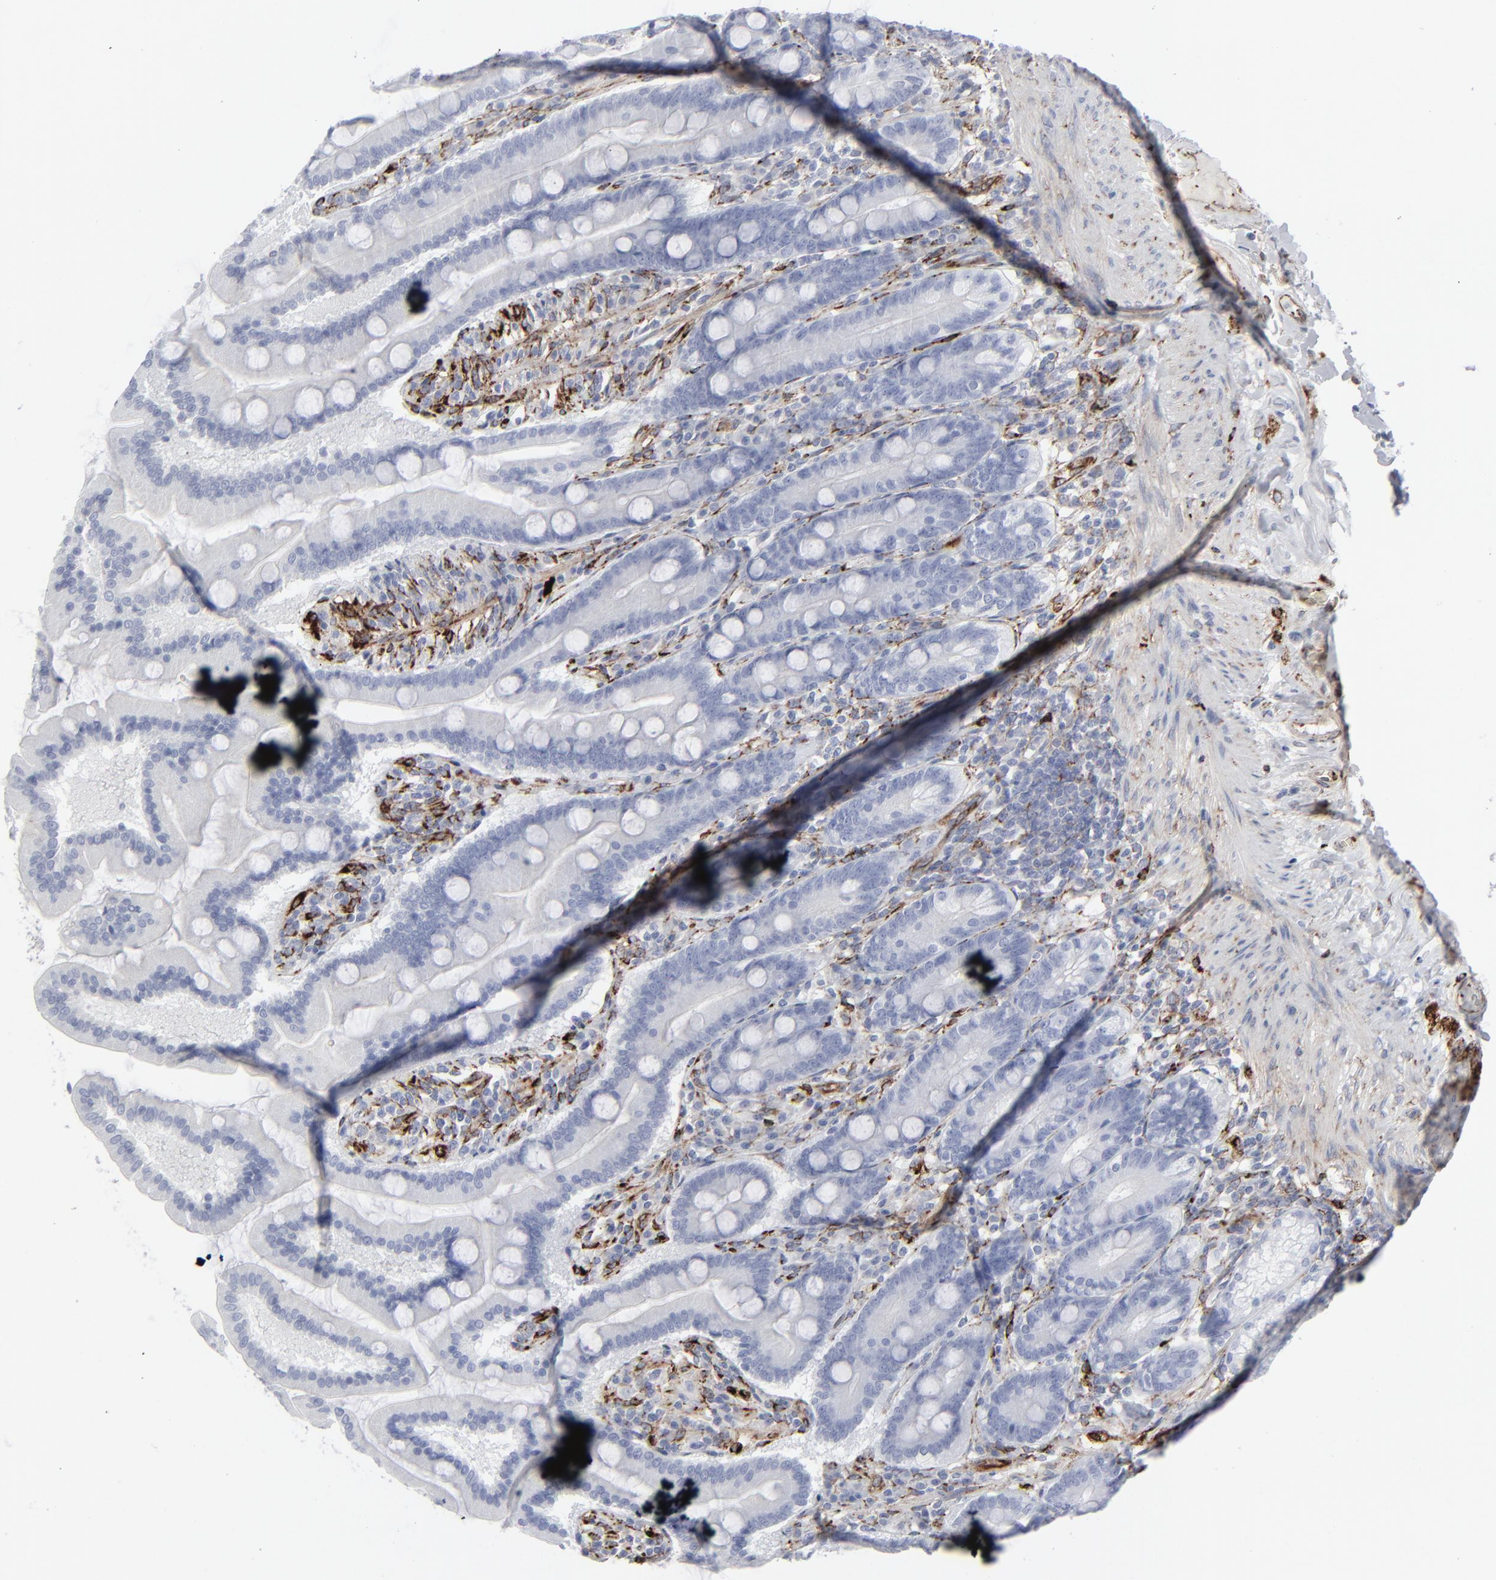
{"staining": {"intensity": "negative", "quantity": "none", "location": "none"}, "tissue": "duodenum", "cell_type": "Glandular cells", "image_type": "normal", "snomed": [{"axis": "morphology", "description": "Normal tissue, NOS"}, {"axis": "topography", "description": "Duodenum"}], "caption": "Immunohistochemical staining of benign human duodenum demonstrates no significant positivity in glandular cells.", "gene": "SPARC", "patient": {"sex": "female", "age": 64}}